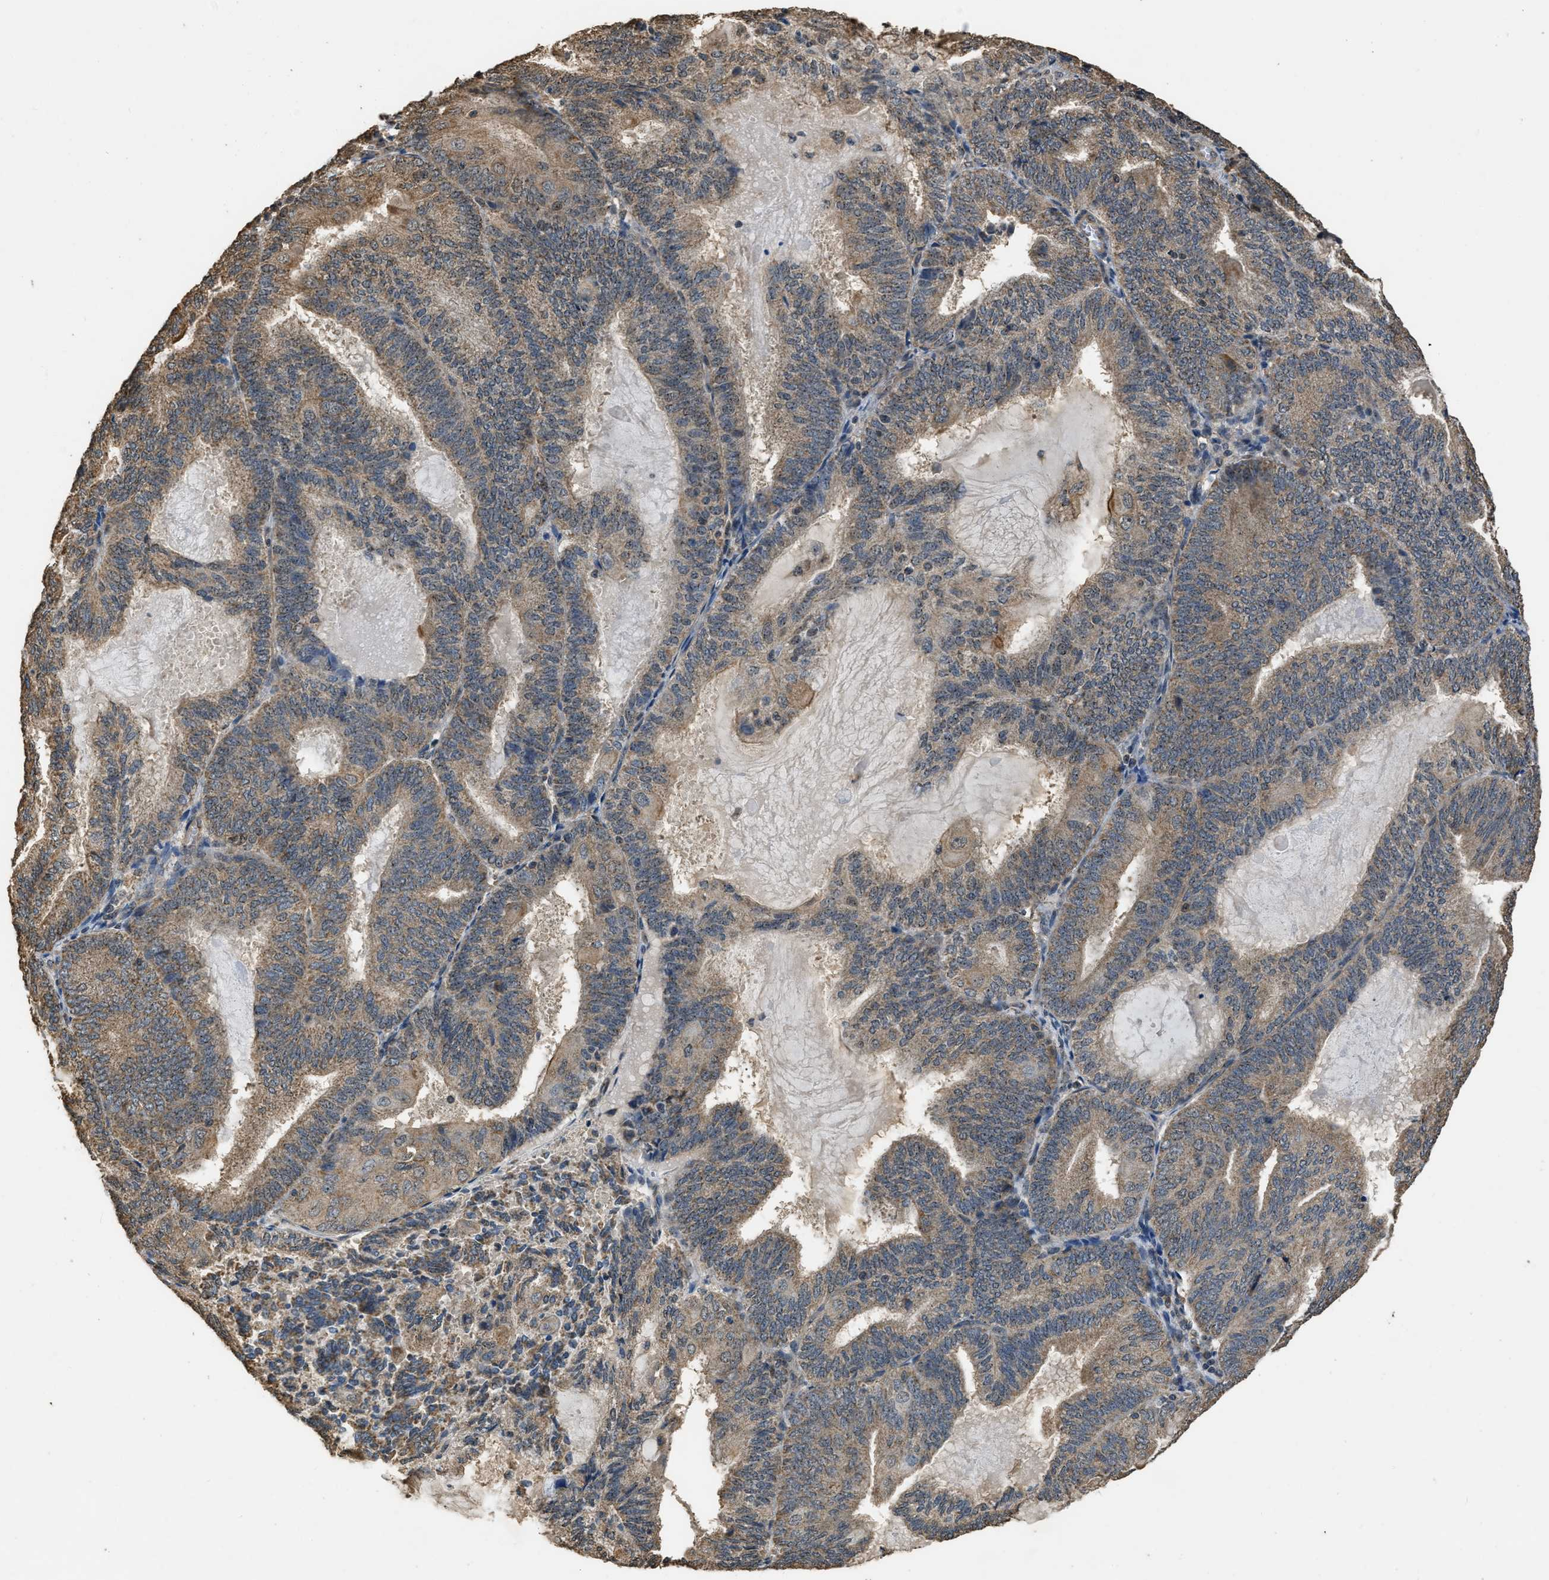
{"staining": {"intensity": "weak", "quantity": ">75%", "location": "cytoplasmic/membranous"}, "tissue": "endometrial cancer", "cell_type": "Tumor cells", "image_type": "cancer", "snomed": [{"axis": "morphology", "description": "Adenocarcinoma, NOS"}, {"axis": "topography", "description": "Endometrium"}], "caption": "Immunohistochemistry (IHC) photomicrograph of neoplastic tissue: human endometrial cancer (adenocarcinoma) stained using IHC displays low levels of weak protein expression localized specifically in the cytoplasmic/membranous of tumor cells, appearing as a cytoplasmic/membranous brown color.", "gene": "DENND6B", "patient": {"sex": "female", "age": 81}}